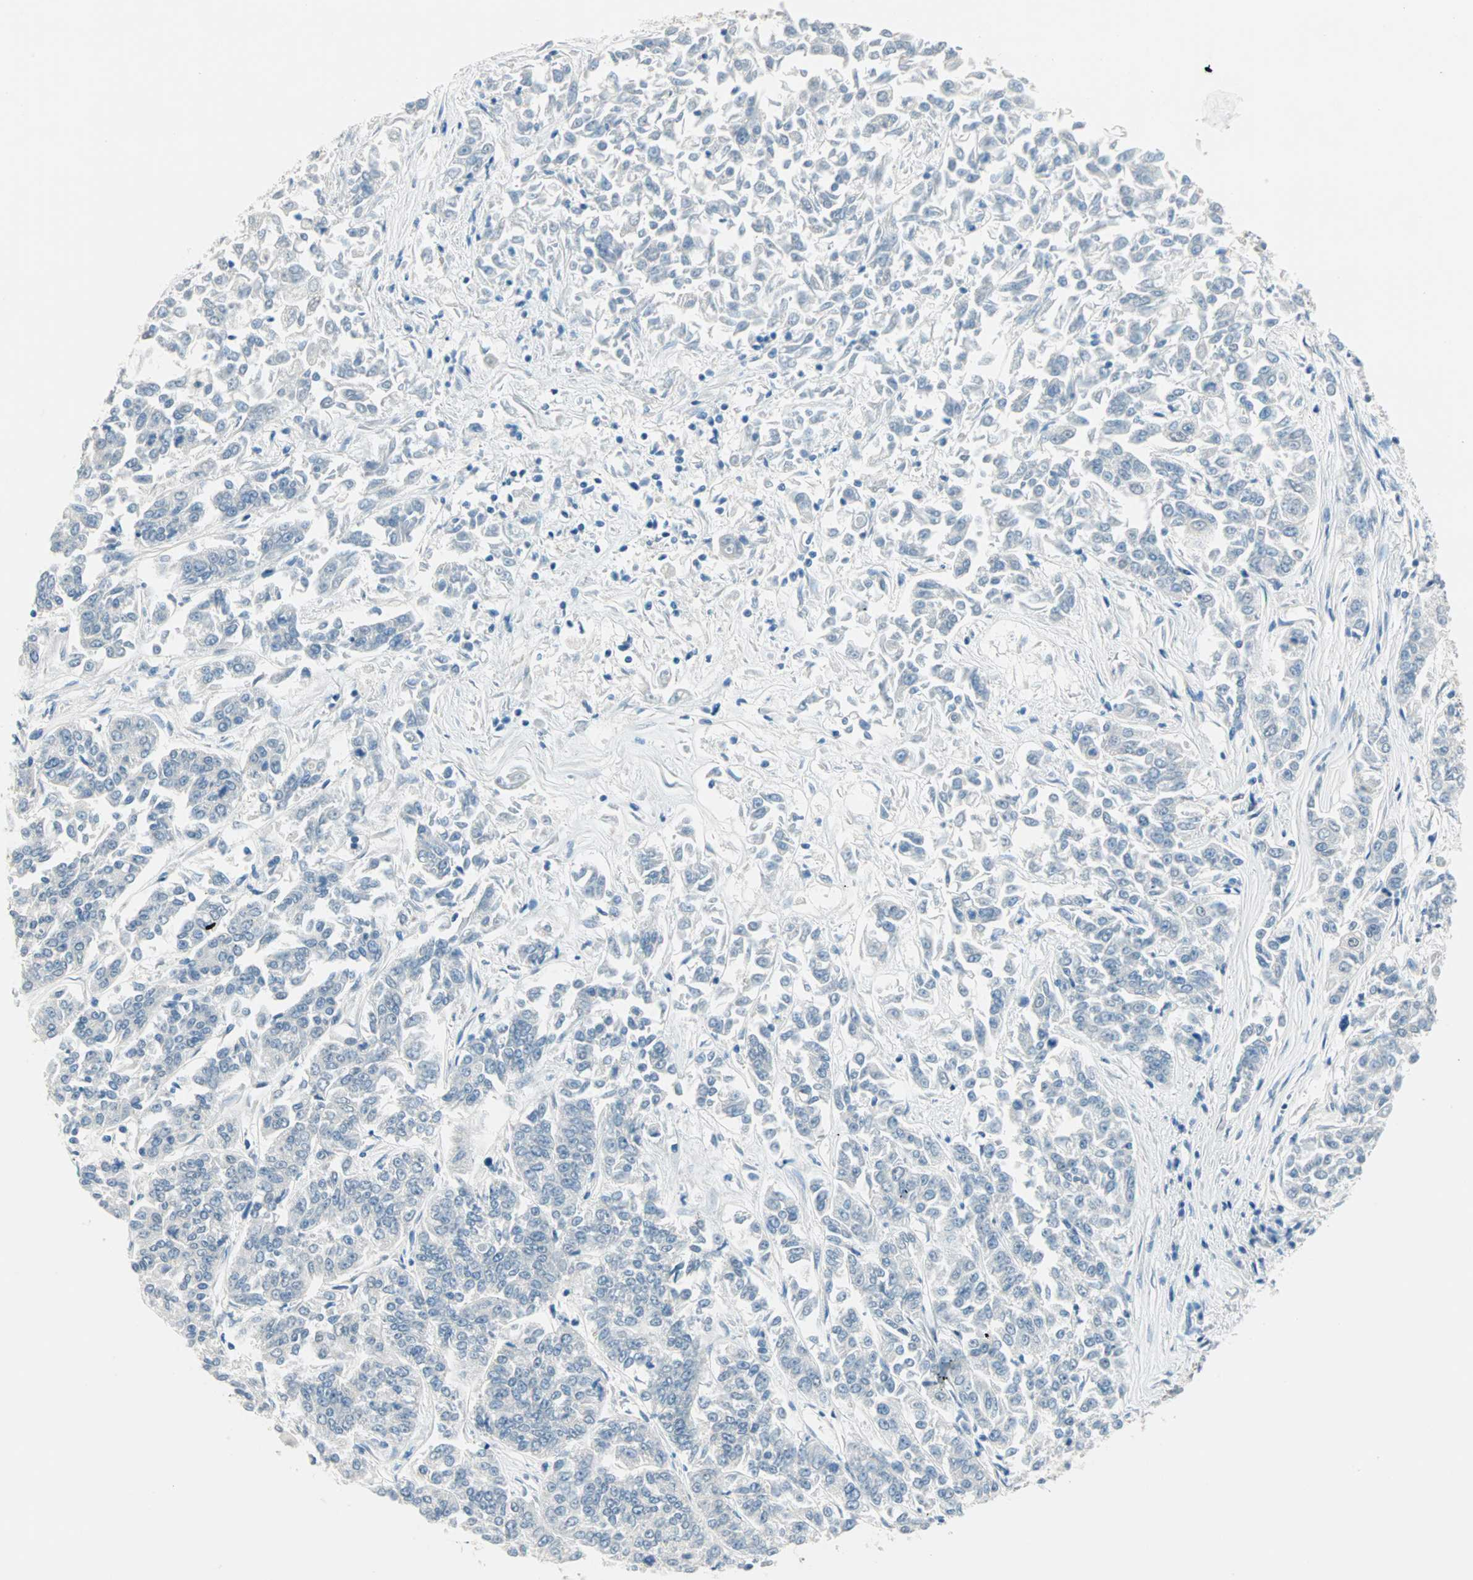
{"staining": {"intensity": "negative", "quantity": "none", "location": "none"}, "tissue": "lung cancer", "cell_type": "Tumor cells", "image_type": "cancer", "snomed": [{"axis": "morphology", "description": "Adenocarcinoma, NOS"}, {"axis": "topography", "description": "Lung"}], "caption": "Tumor cells are negative for brown protein staining in lung cancer (adenocarcinoma). The staining is performed using DAB brown chromogen with nuclei counter-stained in using hematoxylin.", "gene": "TMEM163", "patient": {"sex": "male", "age": 84}}